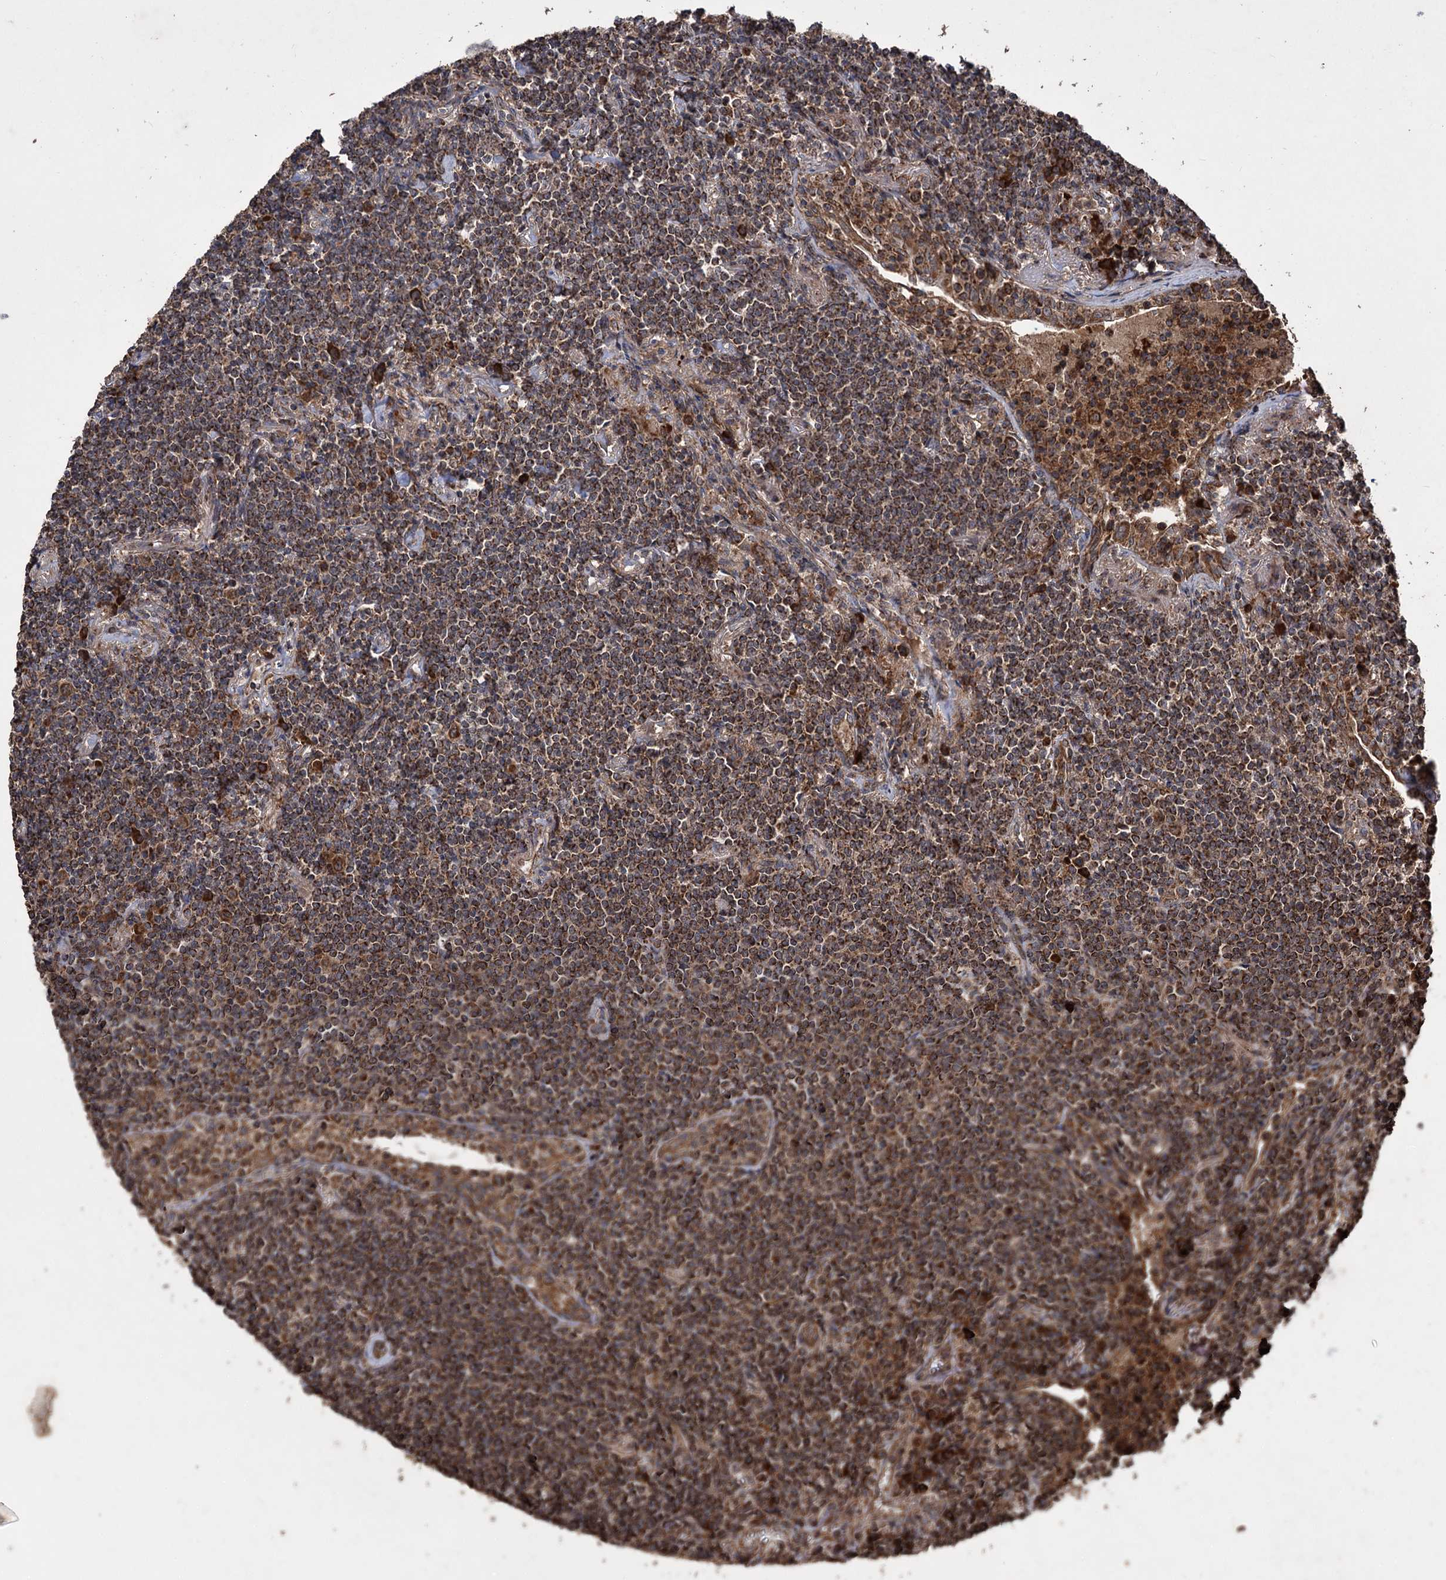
{"staining": {"intensity": "moderate", "quantity": ">75%", "location": "cytoplasmic/membranous"}, "tissue": "lymphoma", "cell_type": "Tumor cells", "image_type": "cancer", "snomed": [{"axis": "morphology", "description": "Malignant lymphoma, non-Hodgkin's type, Low grade"}, {"axis": "topography", "description": "Lung"}], "caption": "Immunohistochemical staining of low-grade malignant lymphoma, non-Hodgkin's type displays moderate cytoplasmic/membranous protein positivity in about >75% of tumor cells.", "gene": "IPO4", "patient": {"sex": "female", "age": 71}}